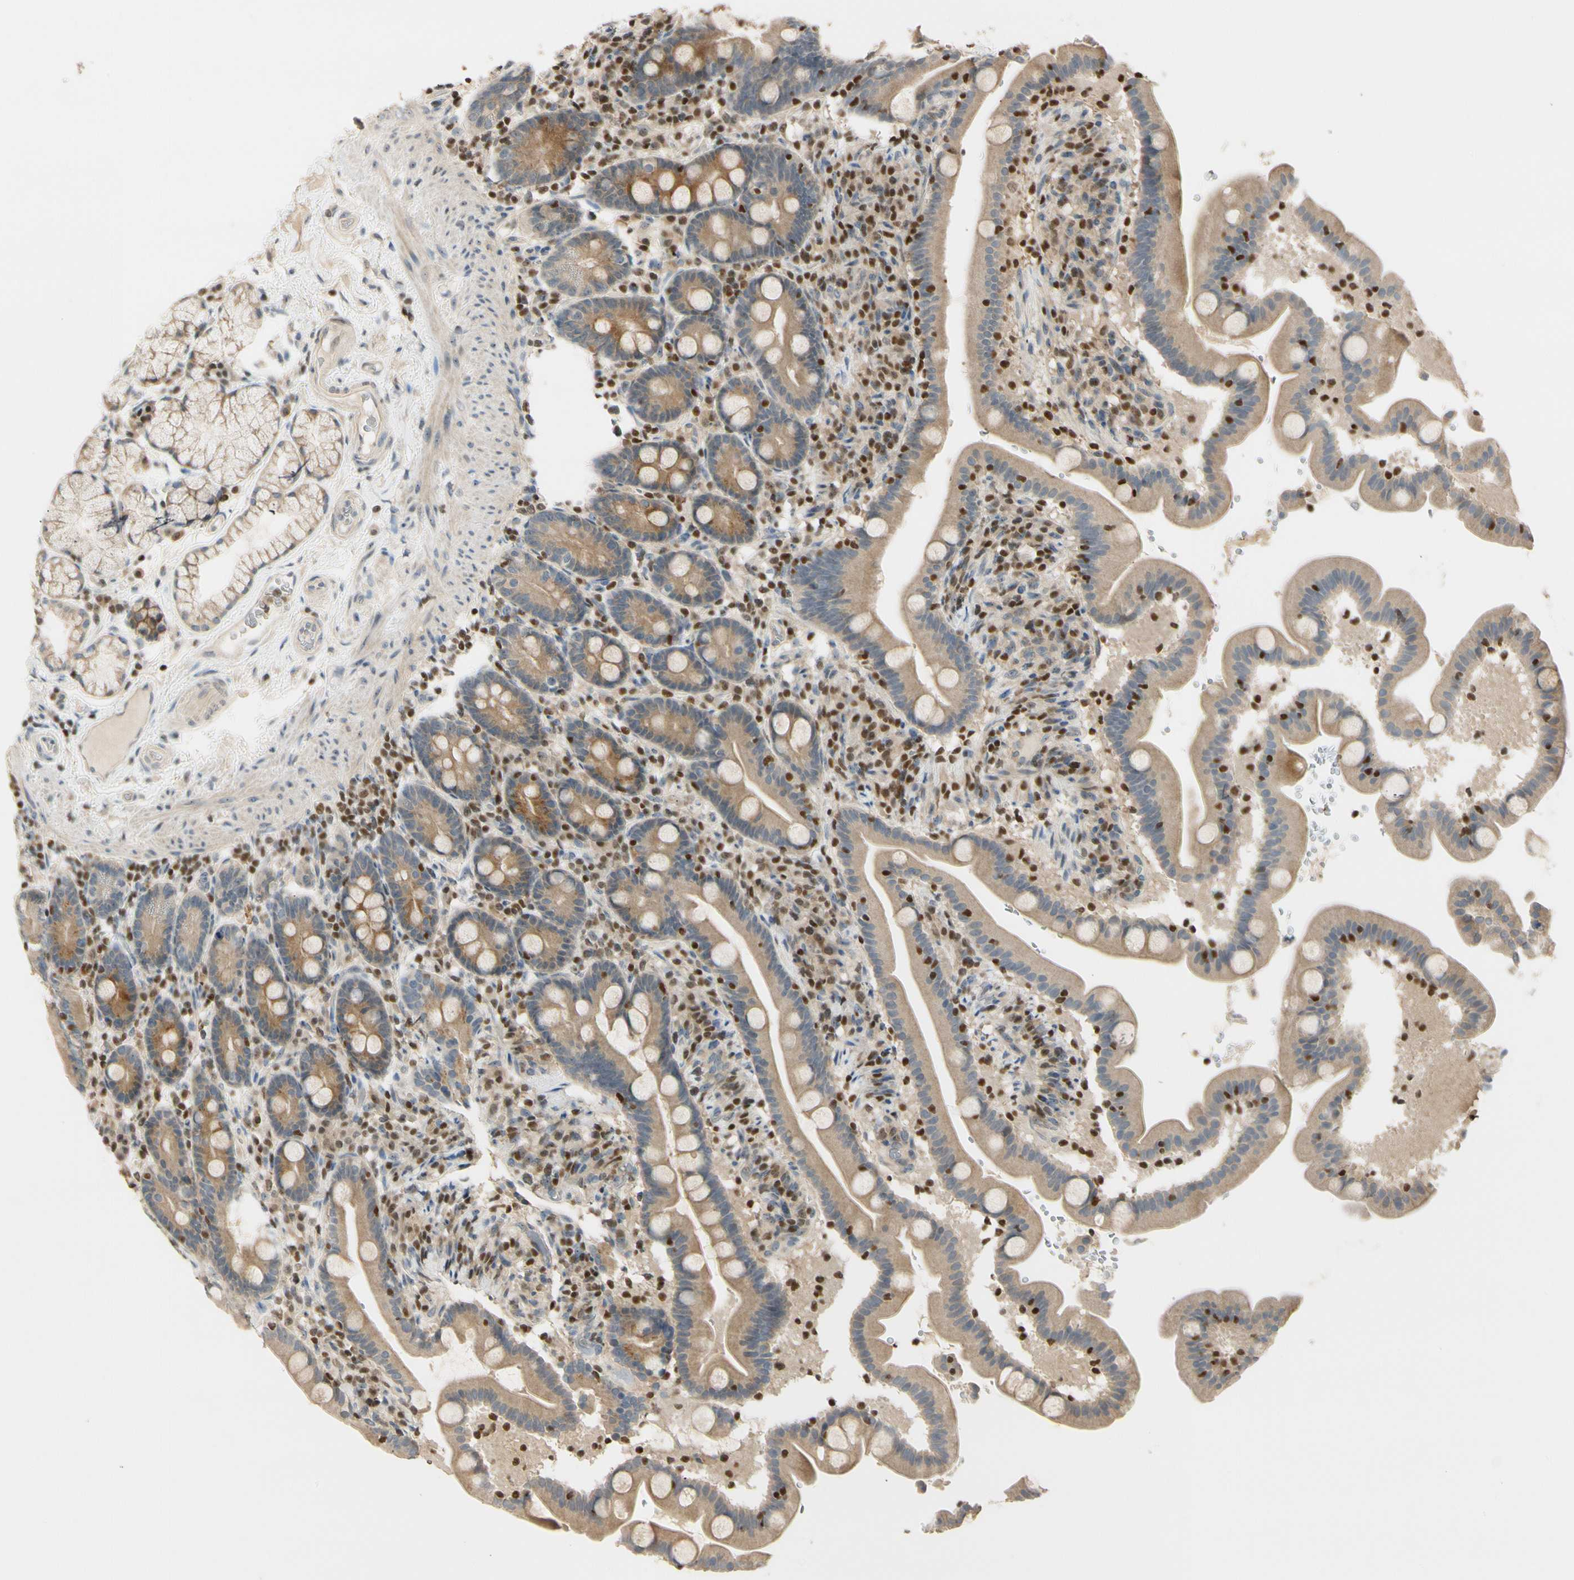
{"staining": {"intensity": "moderate", "quantity": ">75%", "location": "cytoplasmic/membranous"}, "tissue": "duodenum", "cell_type": "Glandular cells", "image_type": "normal", "snomed": [{"axis": "morphology", "description": "Normal tissue, NOS"}, {"axis": "topography", "description": "Duodenum"}], "caption": "Human duodenum stained with a protein marker shows moderate staining in glandular cells.", "gene": "NFYA", "patient": {"sex": "male", "age": 54}}